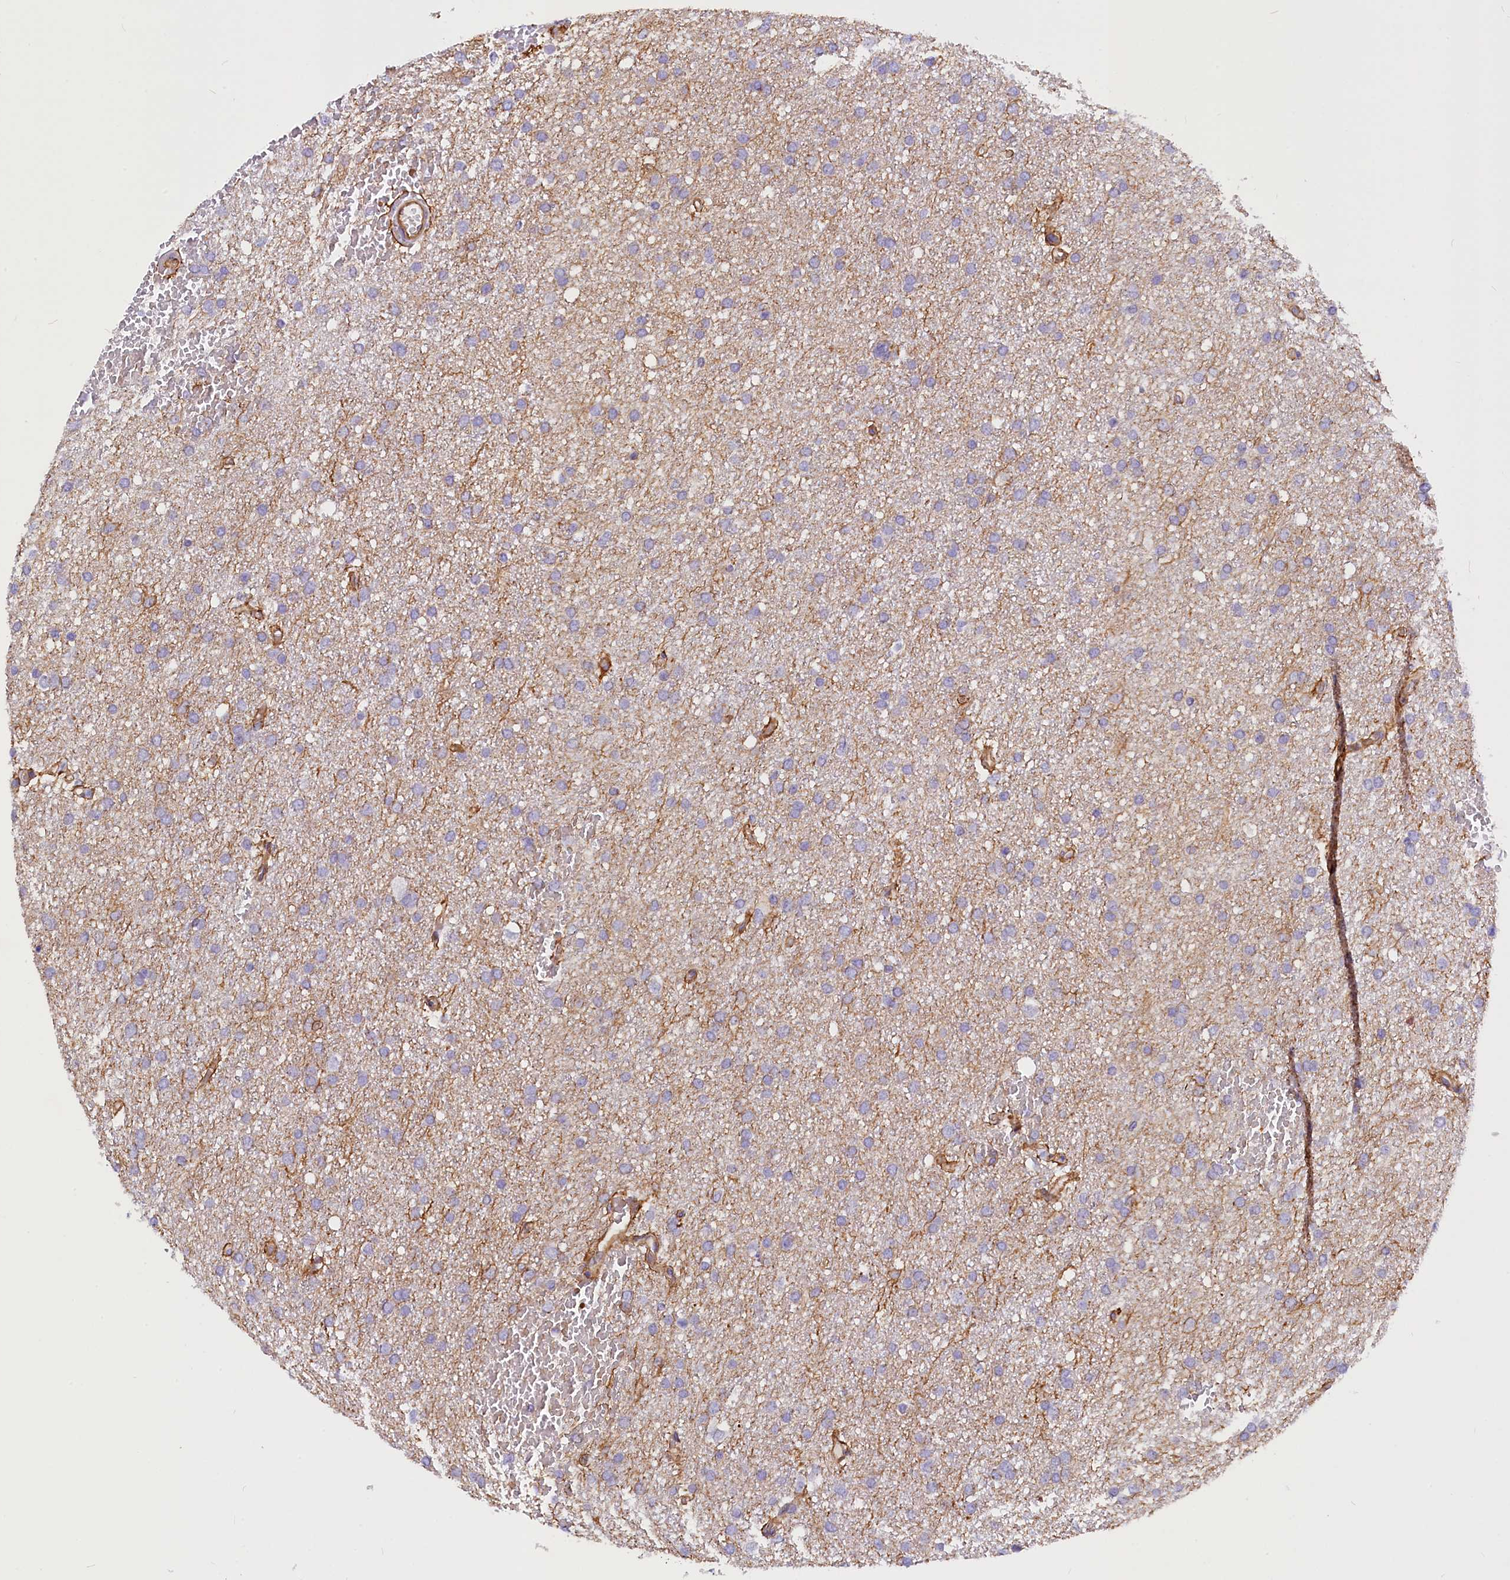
{"staining": {"intensity": "negative", "quantity": "none", "location": "none"}, "tissue": "glioma", "cell_type": "Tumor cells", "image_type": "cancer", "snomed": [{"axis": "morphology", "description": "Glioma, malignant, High grade"}, {"axis": "topography", "description": "Cerebral cortex"}], "caption": "Immunohistochemistry micrograph of neoplastic tissue: human glioma stained with DAB displays no significant protein positivity in tumor cells.", "gene": "MED20", "patient": {"sex": "female", "age": 36}}